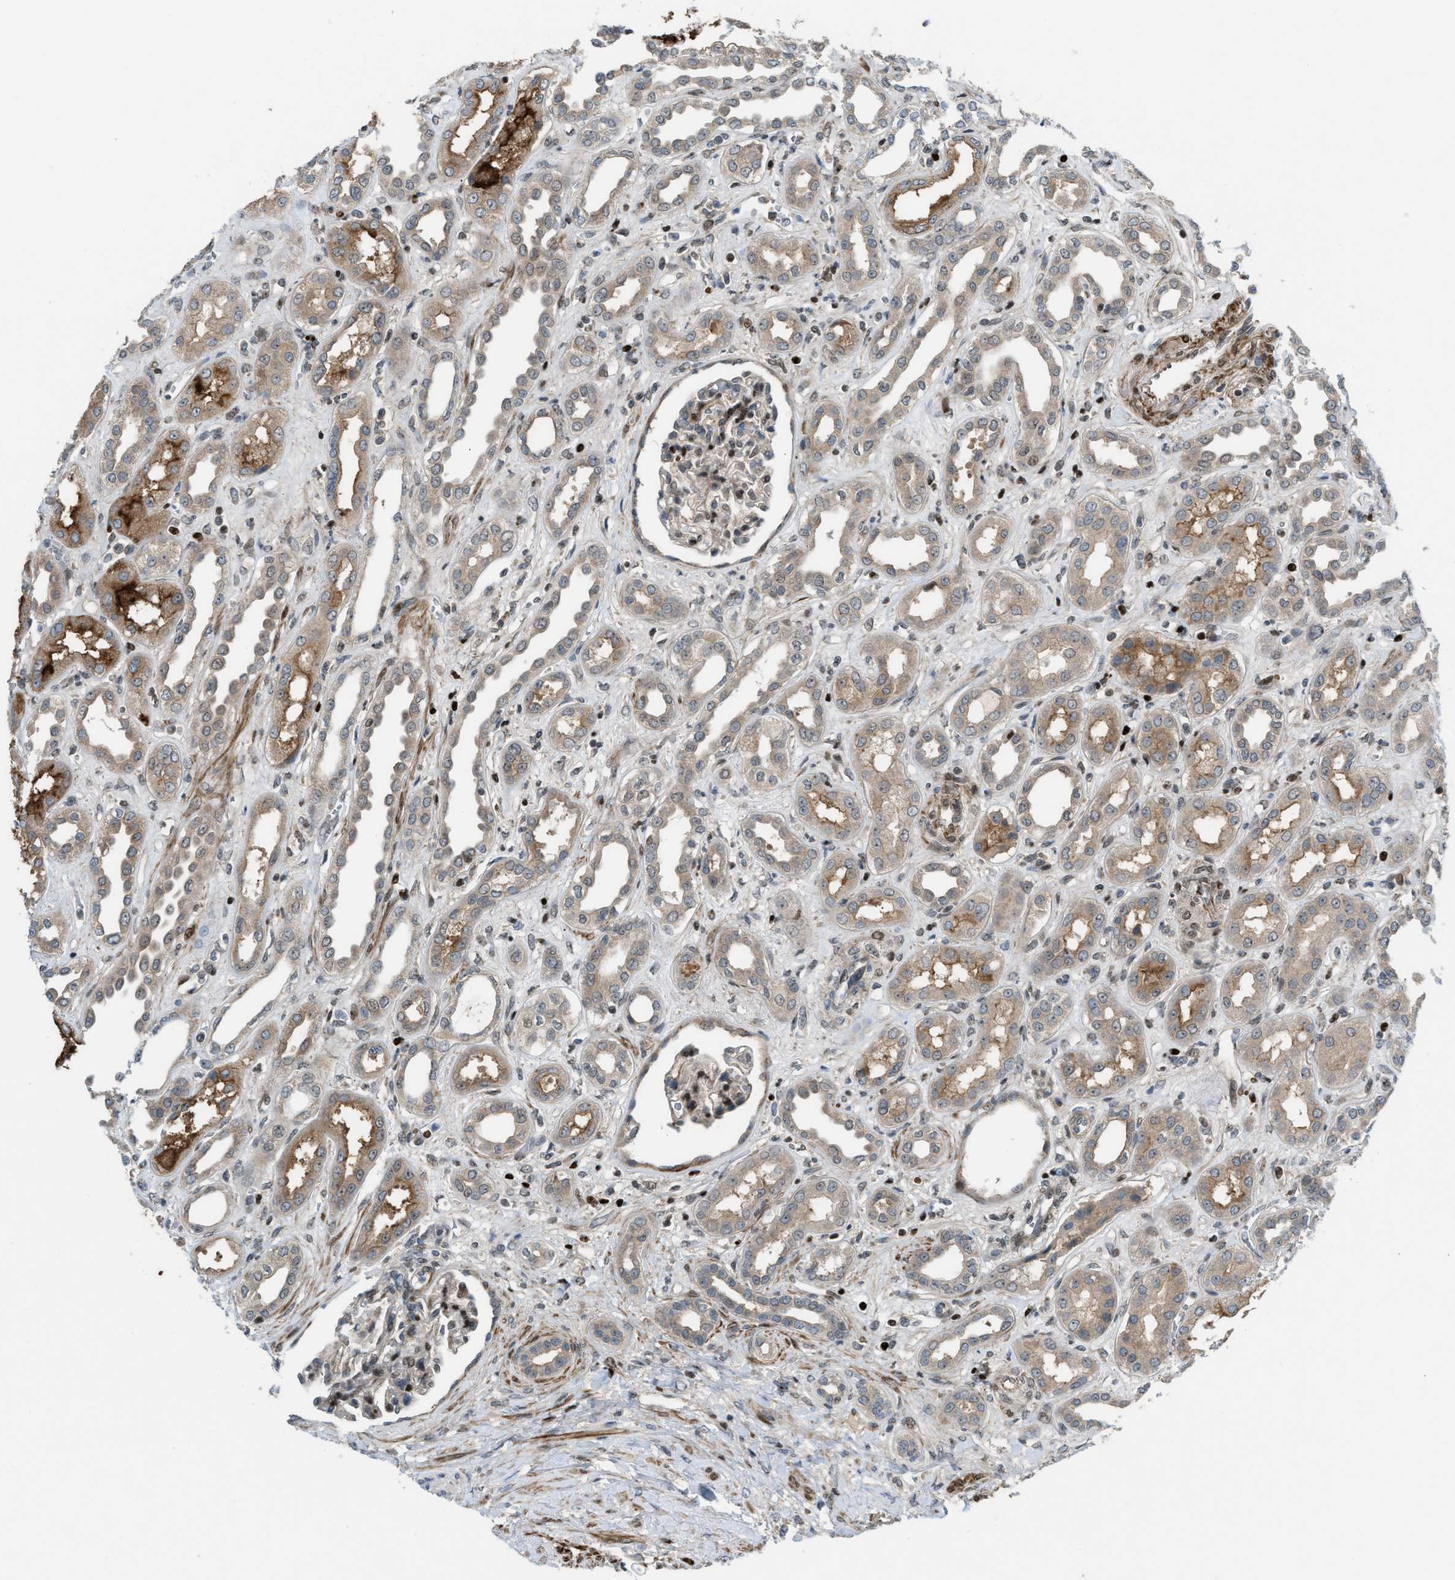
{"staining": {"intensity": "moderate", "quantity": "<25%", "location": "nuclear"}, "tissue": "kidney", "cell_type": "Cells in glomeruli", "image_type": "normal", "snomed": [{"axis": "morphology", "description": "Normal tissue, NOS"}, {"axis": "topography", "description": "Kidney"}], "caption": "Immunohistochemistry (IHC) photomicrograph of normal kidney stained for a protein (brown), which exhibits low levels of moderate nuclear positivity in approximately <25% of cells in glomeruli.", "gene": "ZNF276", "patient": {"sex": "male", "age": 59}}